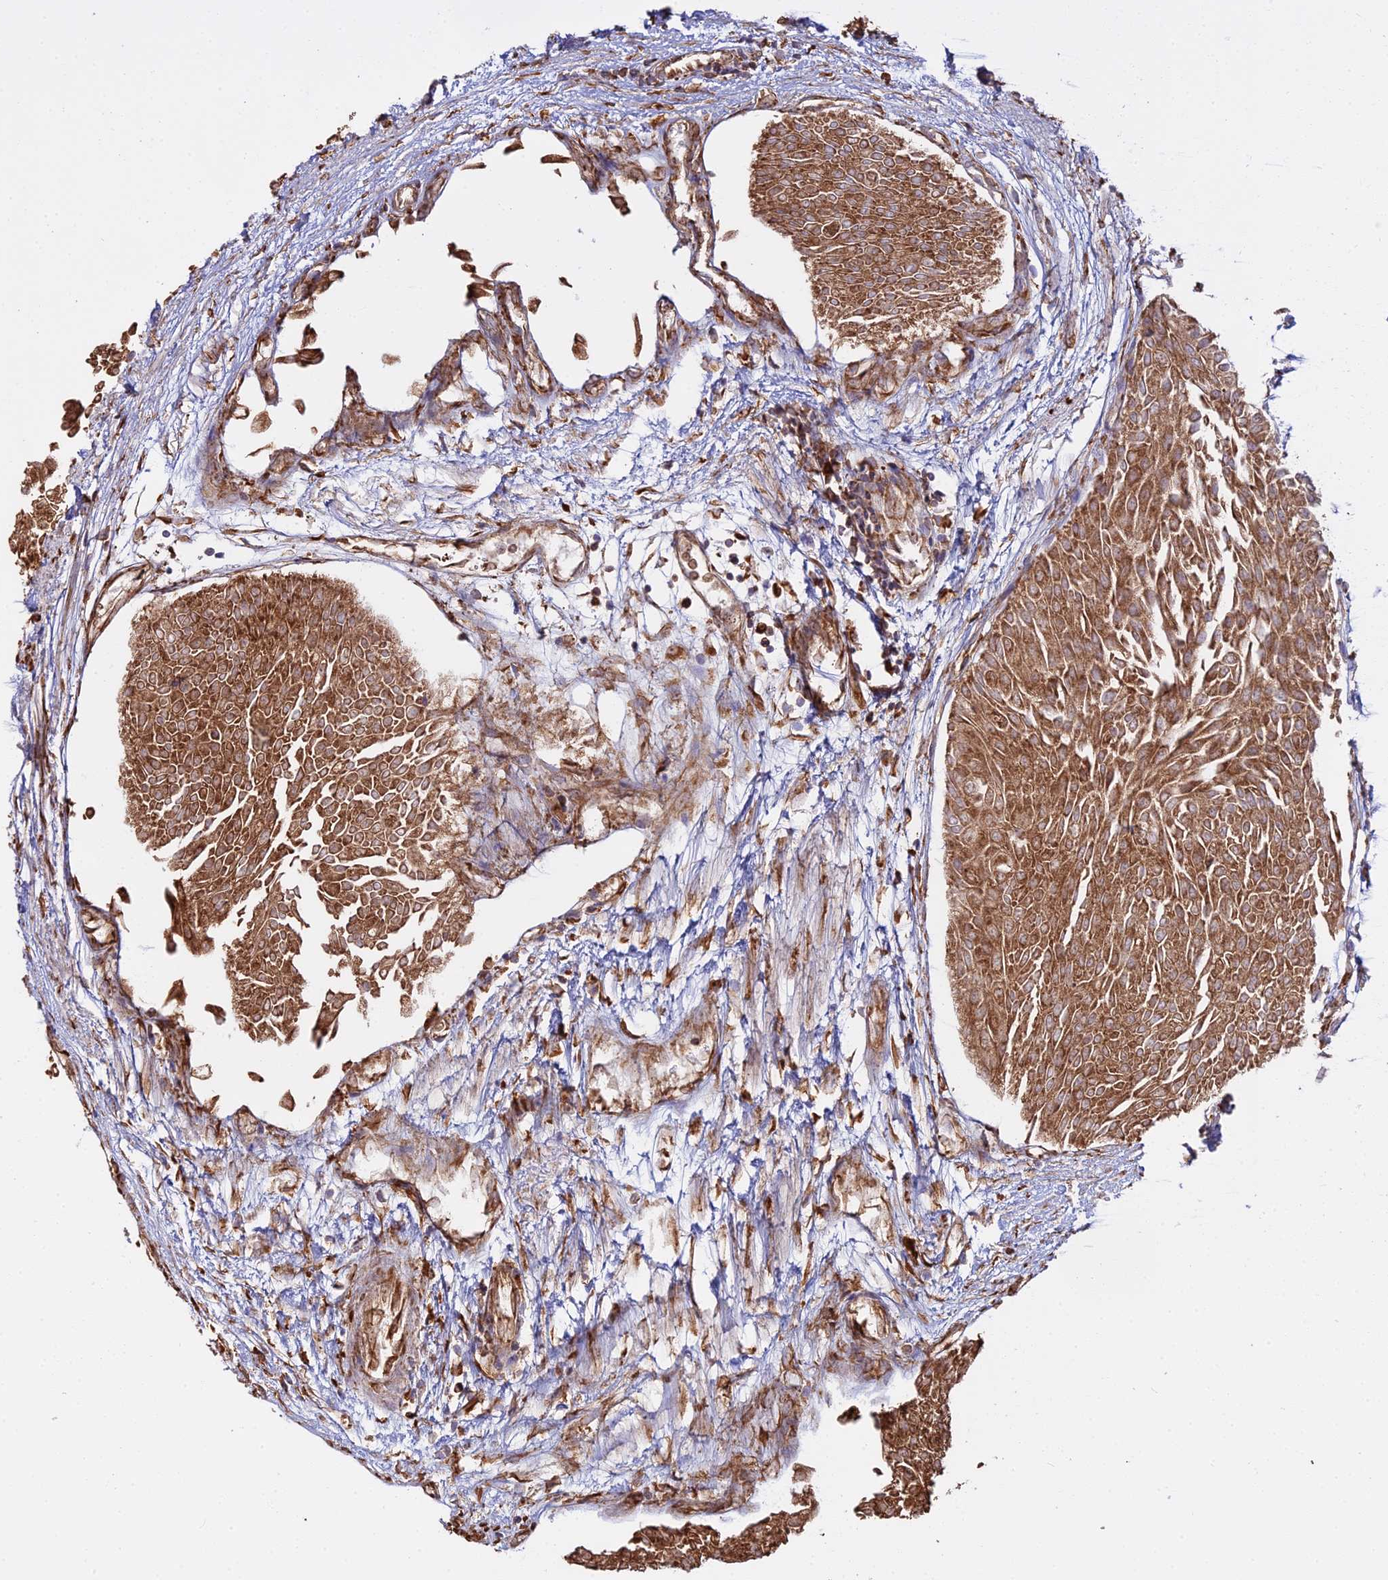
{"staining": {"intensity": "strong", "quantity": ">75%", "location": "cytoplasmic/membranous"}, "tissue": "urothelial cancer", "cell_type": "Tumor cells", "image_type": "cancer", "snomed": [{"axis": "morphology", "description": "Urothelial carcinoma, Low grade"}, {"axis": "topography", "description": "Urinary bladder"}], "caption": "DAB immunohistochemical staining of human urothelial cancer exhibits strong cytoplasmic/membranous protein staining in about >75% of tumor cells.", "gene": "RPL26", "patient": {"sex": "male", "age": 67}}